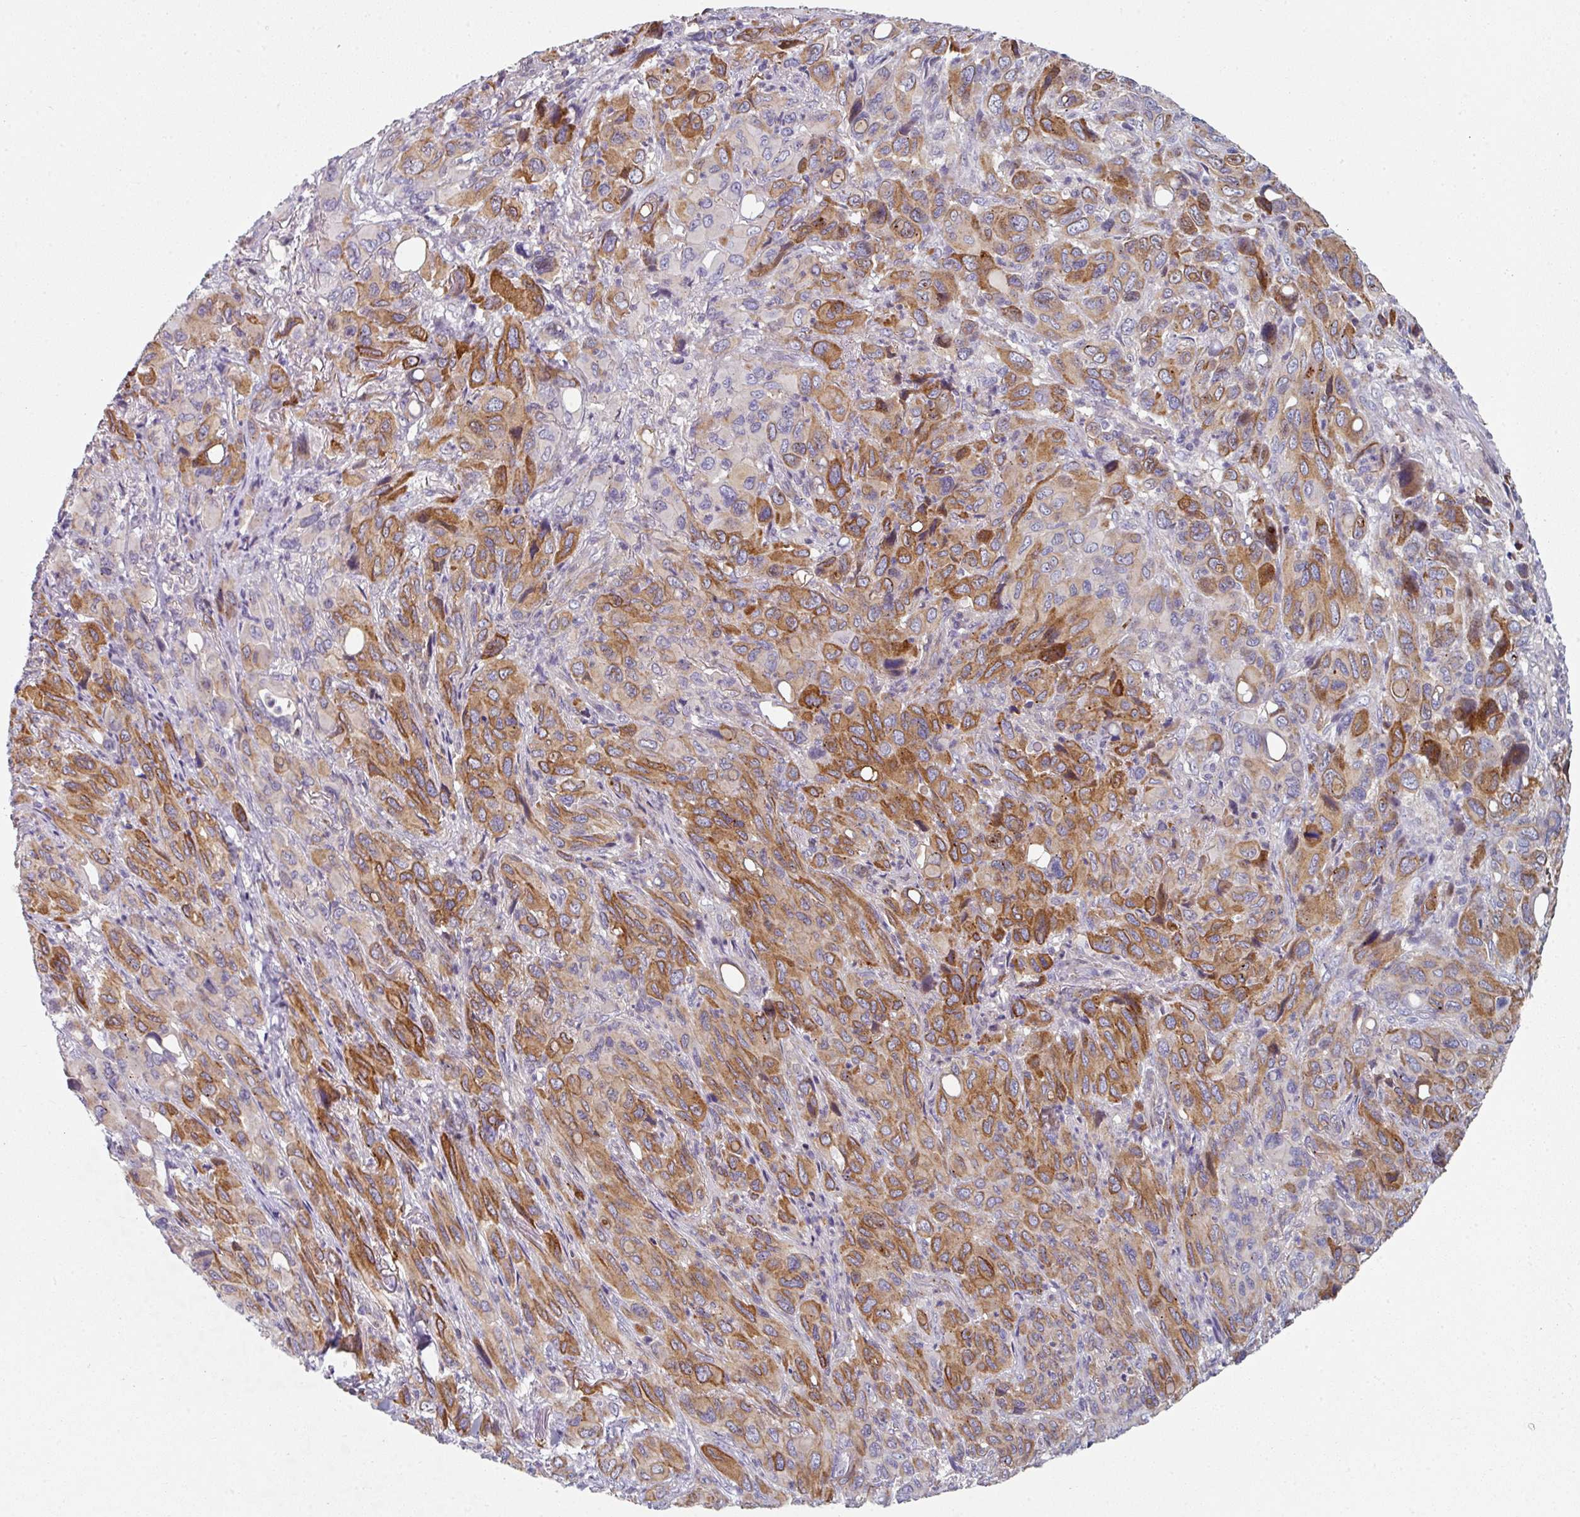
{"staining": {"intensity": "moderate", "quantity": ">75%", "location": "cytoplasmic/membranous"}, "tissue": "melanoma", "cell_type": "Tumor cells", "image_type": "cancer", "snomed": [{"axis": "morphology", "description": "Malignant melanoma, Metastatic site"}, {"axis": "topography", "description": "Lung"}], "caption": "Brown immunohistochemical staining in melanoma reveals moderate cytoplasmic/membranous positivity in approximately >75% of tumor cells.", "gene": "WSB2", "patient": {"sex": "male", "age": 48}}